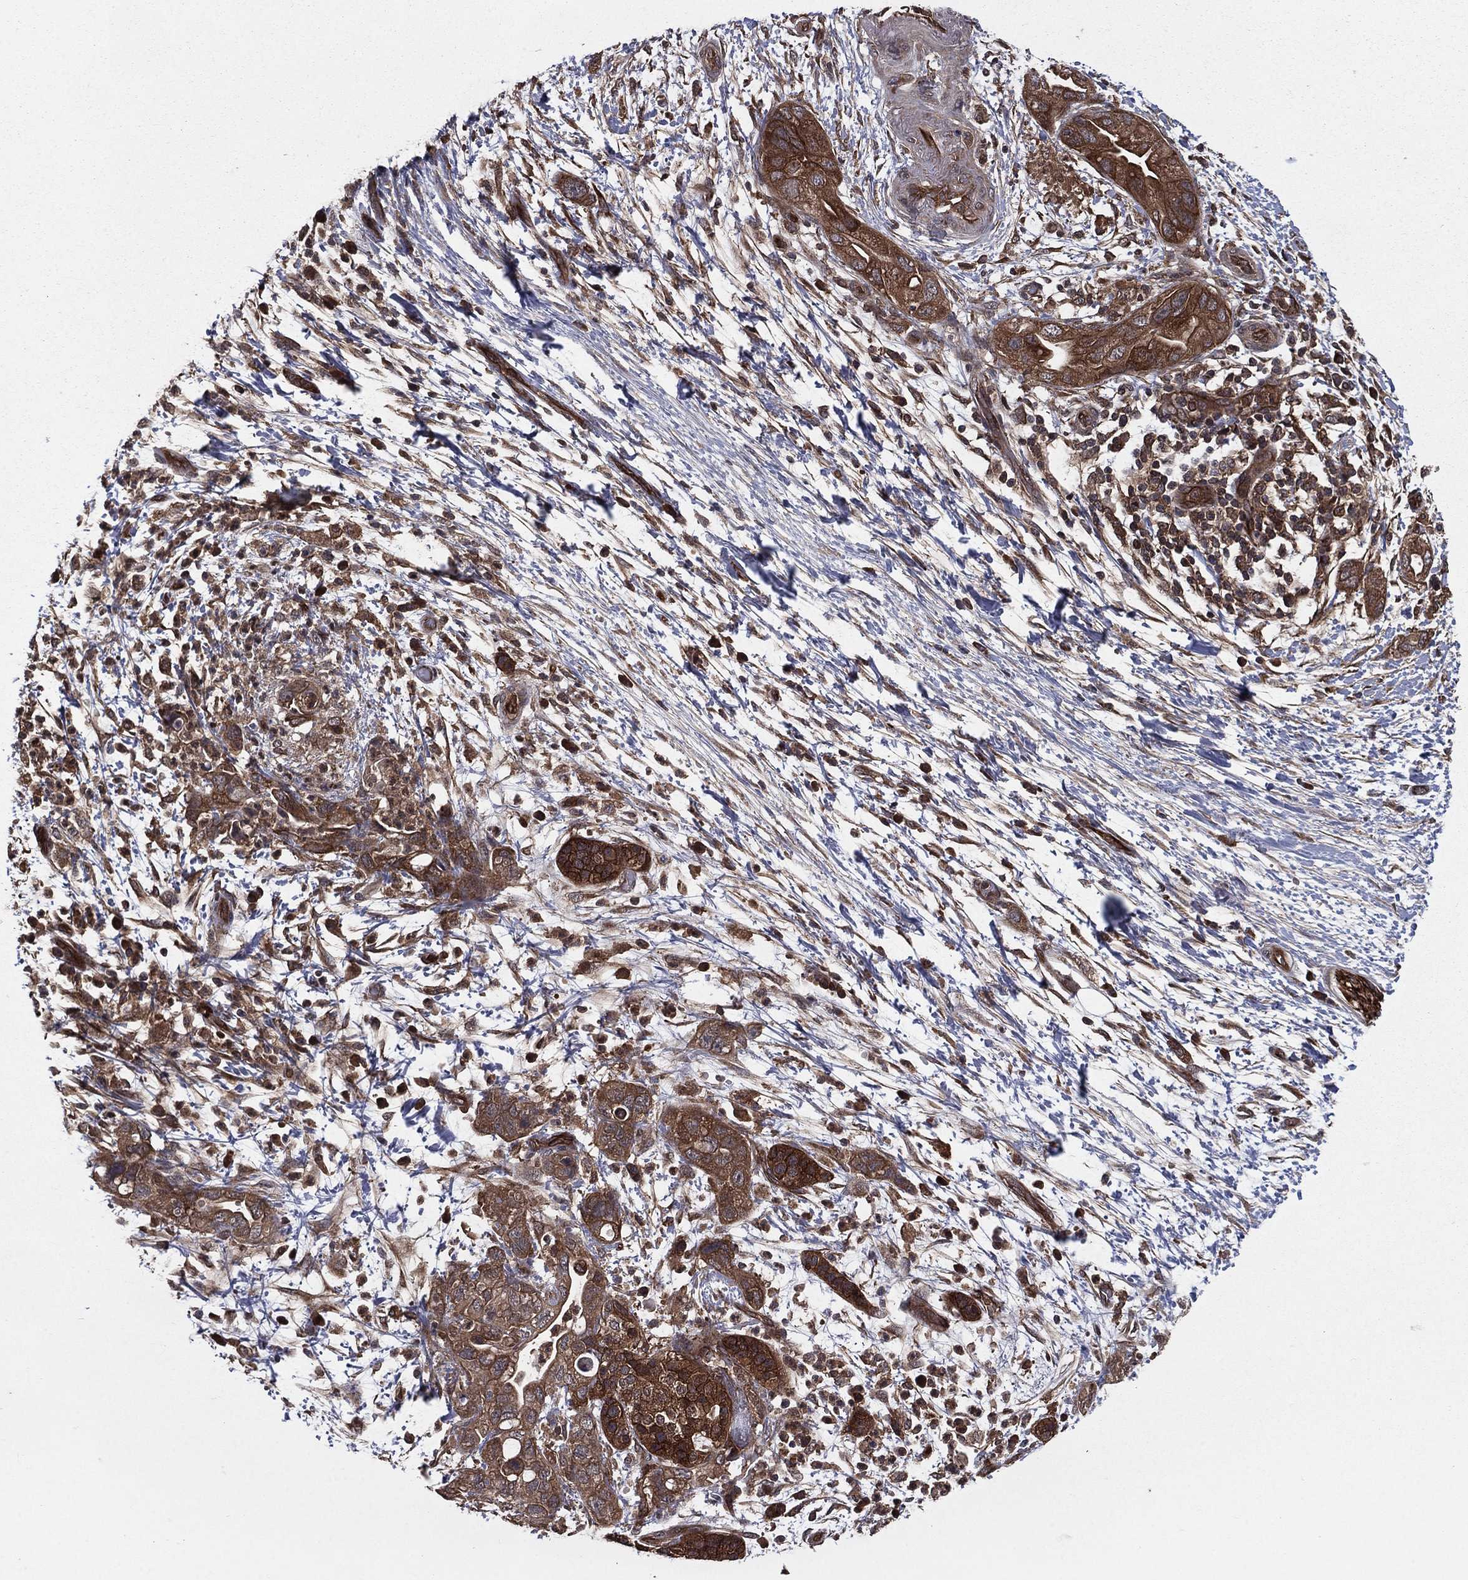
{"staining": {"intensity": "strong", "quantity": ">75%", "location": "cytoplasmic/membranous"}, "tissue": "pancreatic cancer", "cell_type": "Tumor cells", "image_type": "cancer", "snomed": [{"axis": "morphology", "description": "Adenocarcinoma, NOS"}, {"axis": "topography", "description": "Pancreas"}], "caption": "Protein expression analysis of human pancreatic cancer reveals strong cytoplasmic/membranous staining in approximately >75% of tumor cells.", "gene": "CERT1", "patient": {"sex": "female", "age": 72}}